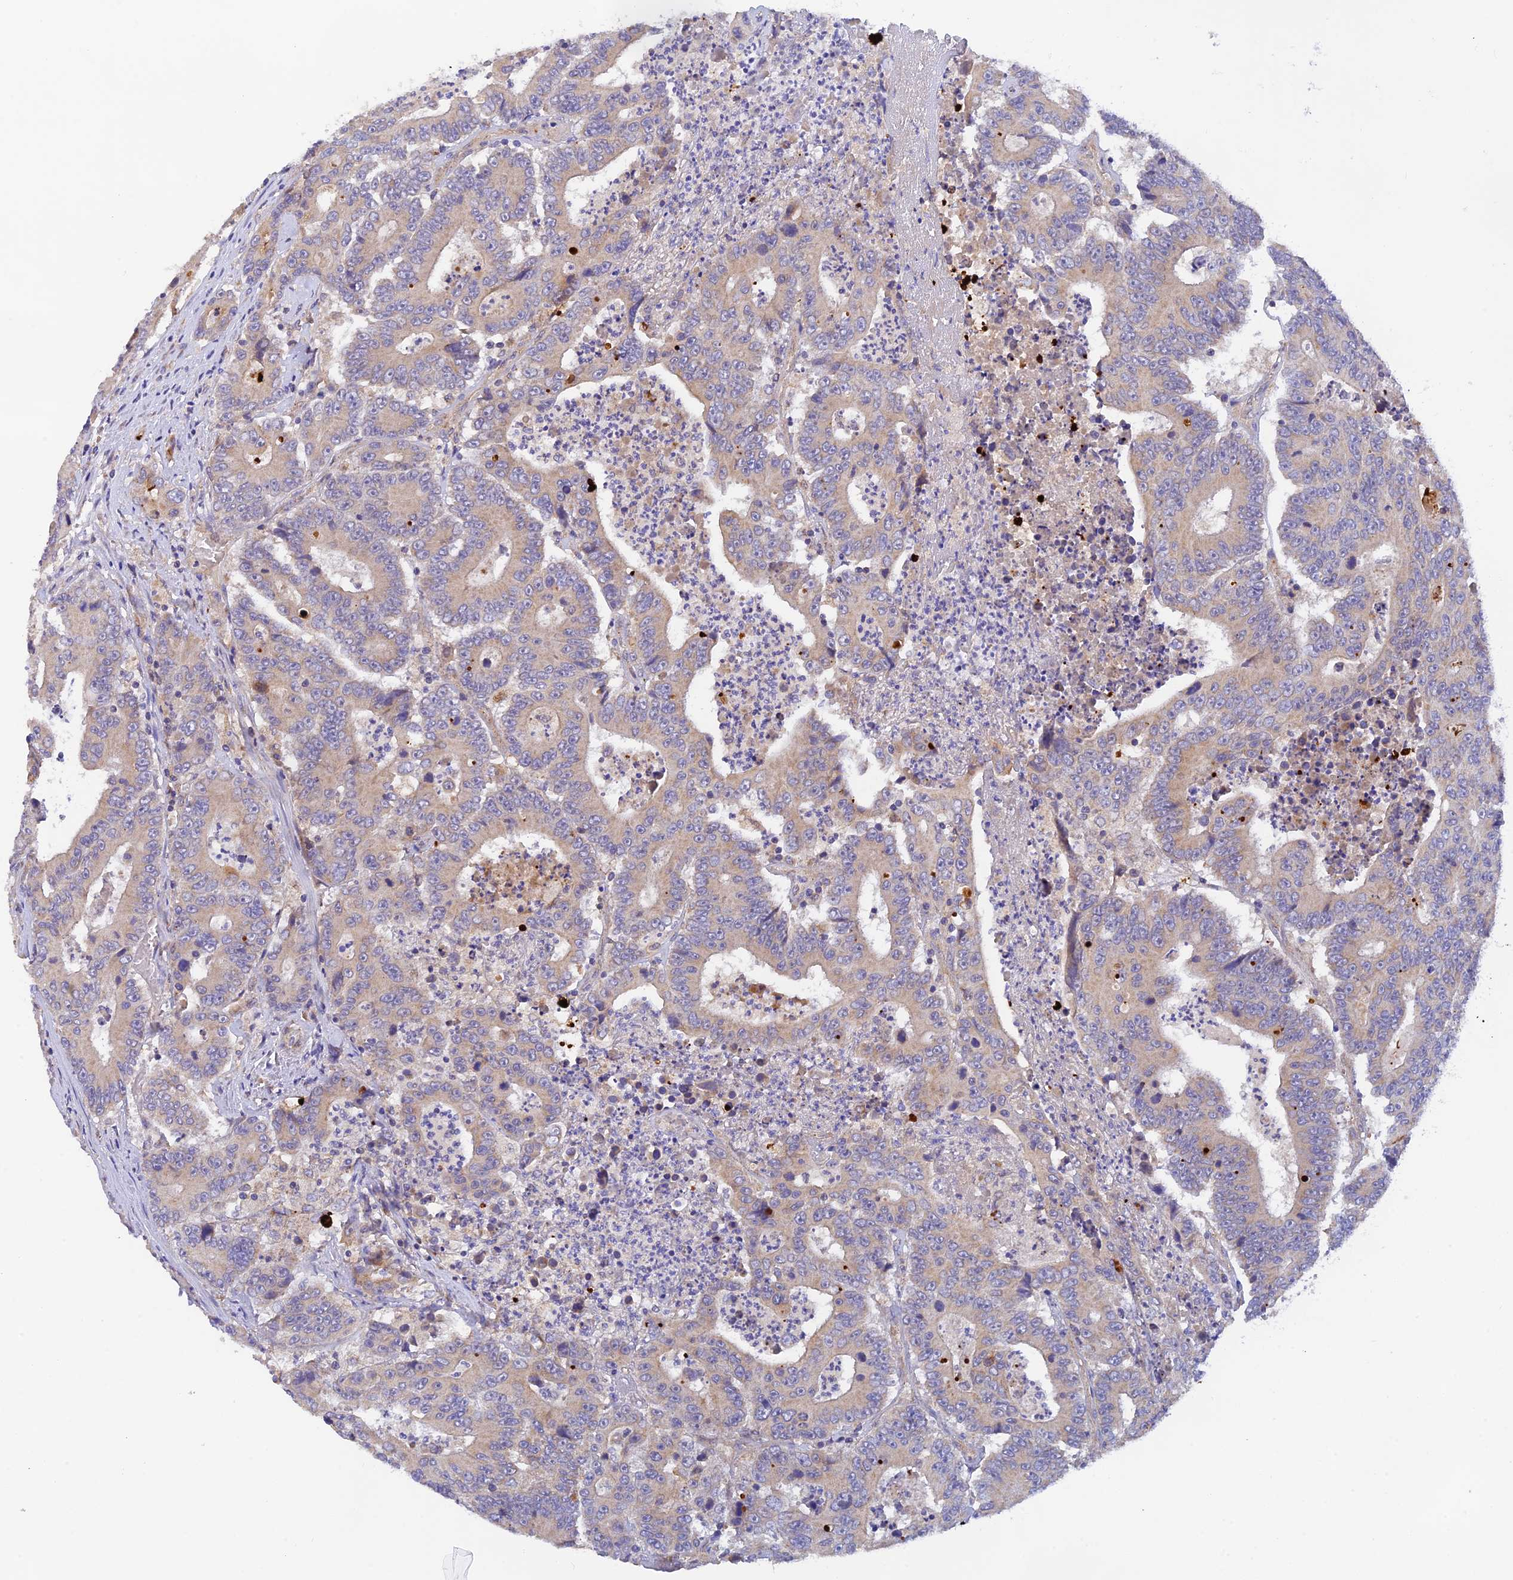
{"staining": {"intensity": "weak", "quantity": "<25%", "location": "cytoplasmic/membranous"}, "tissue": "colorectal cancer", "cell_type": "Tumor cells", "image_type": "cancer", "snomed": [{"axis": "morphology", "description": "Adenocarcinoma, NOS"}, {"axis": "topography", "description": "Colon"}], "caption": "Tumor cells are negative for protein expression in human adenocarcinoma (colorectal).", "gene": "RANBP6", "patient": {"sex": "male", "age": 83}}